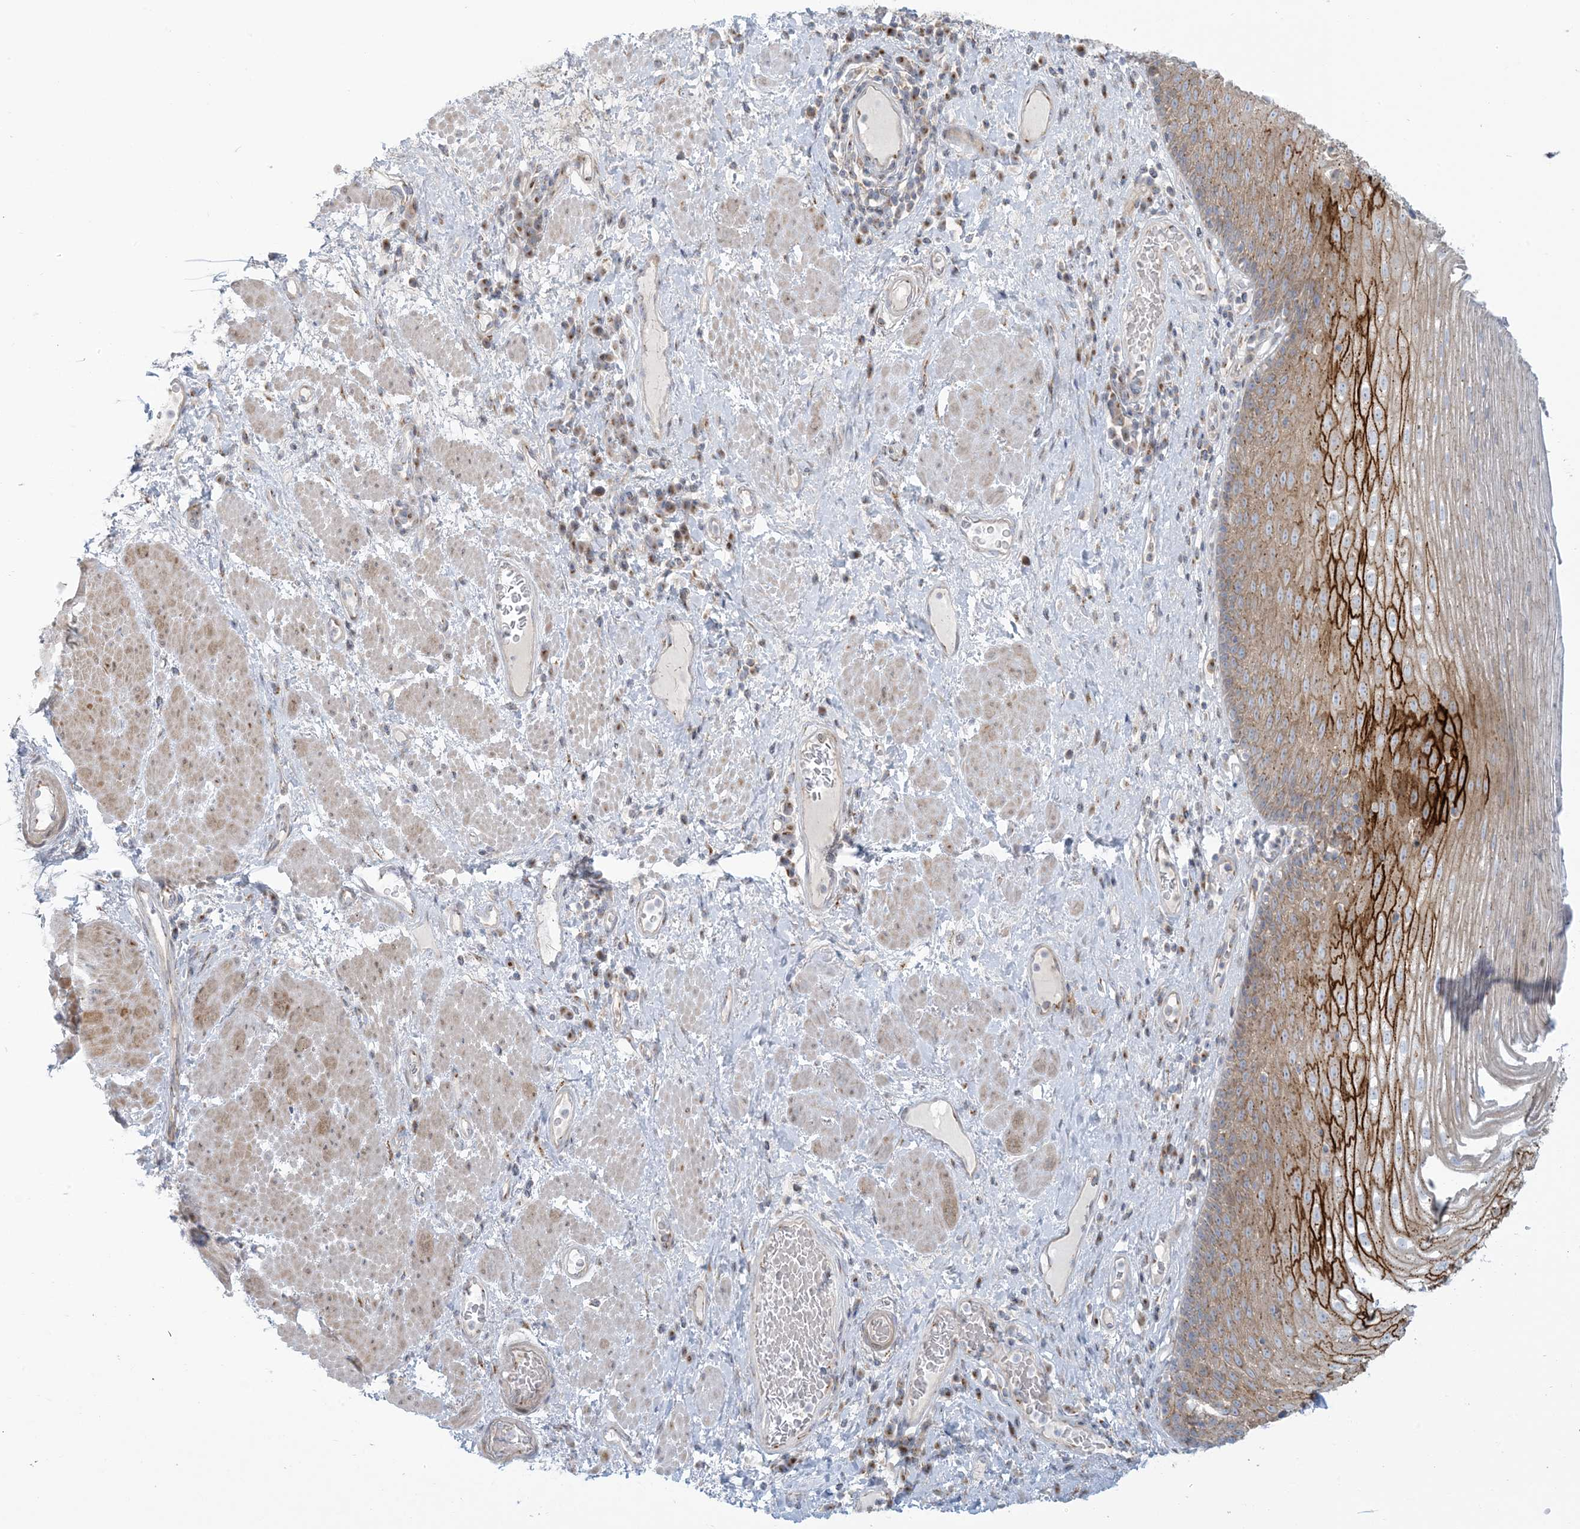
{"staining": {"intensity": "strong", "quantity": "25%-75%", "location": "cytoplasmic/membranous"}, "tissue": "esophagus", "cell_type": "Squamous epithelial cells", "image_type": "normal", "snomed": [{"axis": "morphology", "description": "Normal tissue, NOS"}, {"axis": "morphology", "description": "Adenocarcinoma, NOS"}, {"axis": "topography", "description": "Esophagus"}], "caption": "A high-resolution micrograph shows IHC staining of benign esophagus, which demonstrates strong cytoplasmic/membranous positivity in approximately 25%-75% of squamous epithelial cells.", "gene": "AFTPH", "patient": {"sex": "male", "age": 62}}